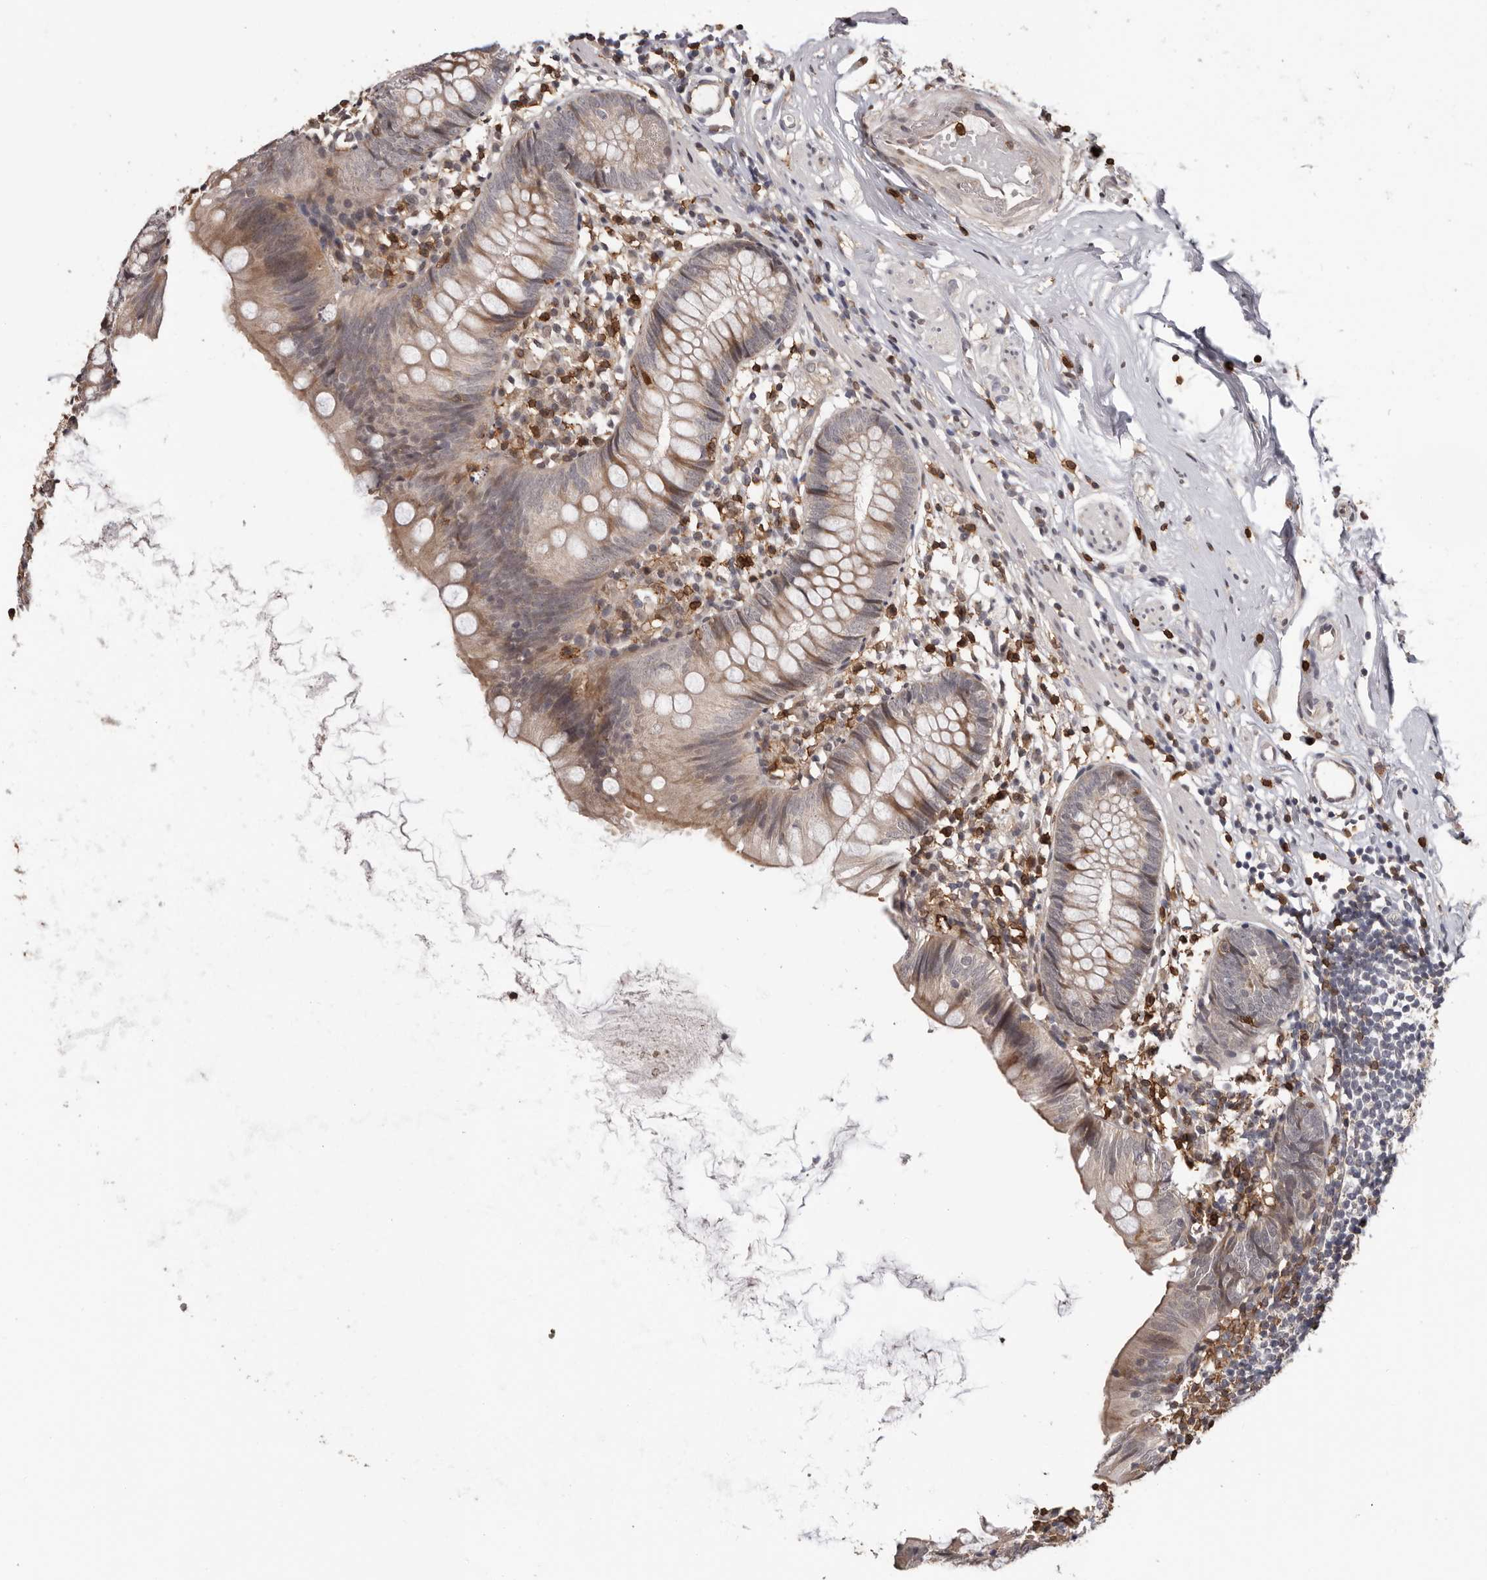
{"staining": {"intensity": "weak", "quantity": "<25%", "location": "cytoplasmic/membranous"}, "tissue": "appendix", "cell_type": "Glandular cells", "image_type": "normal", "snomed": [{"axis": "morphology", "description": "Normal tissue, NOS"}, {"axis": "topography", "description": "Appendix"}], "caption": "A photomicrograph of appendix stained for a protein shows no brown staining in glandular cells.", "gene": "PRR12", "patient": {"sex": "female", "age": 62}}